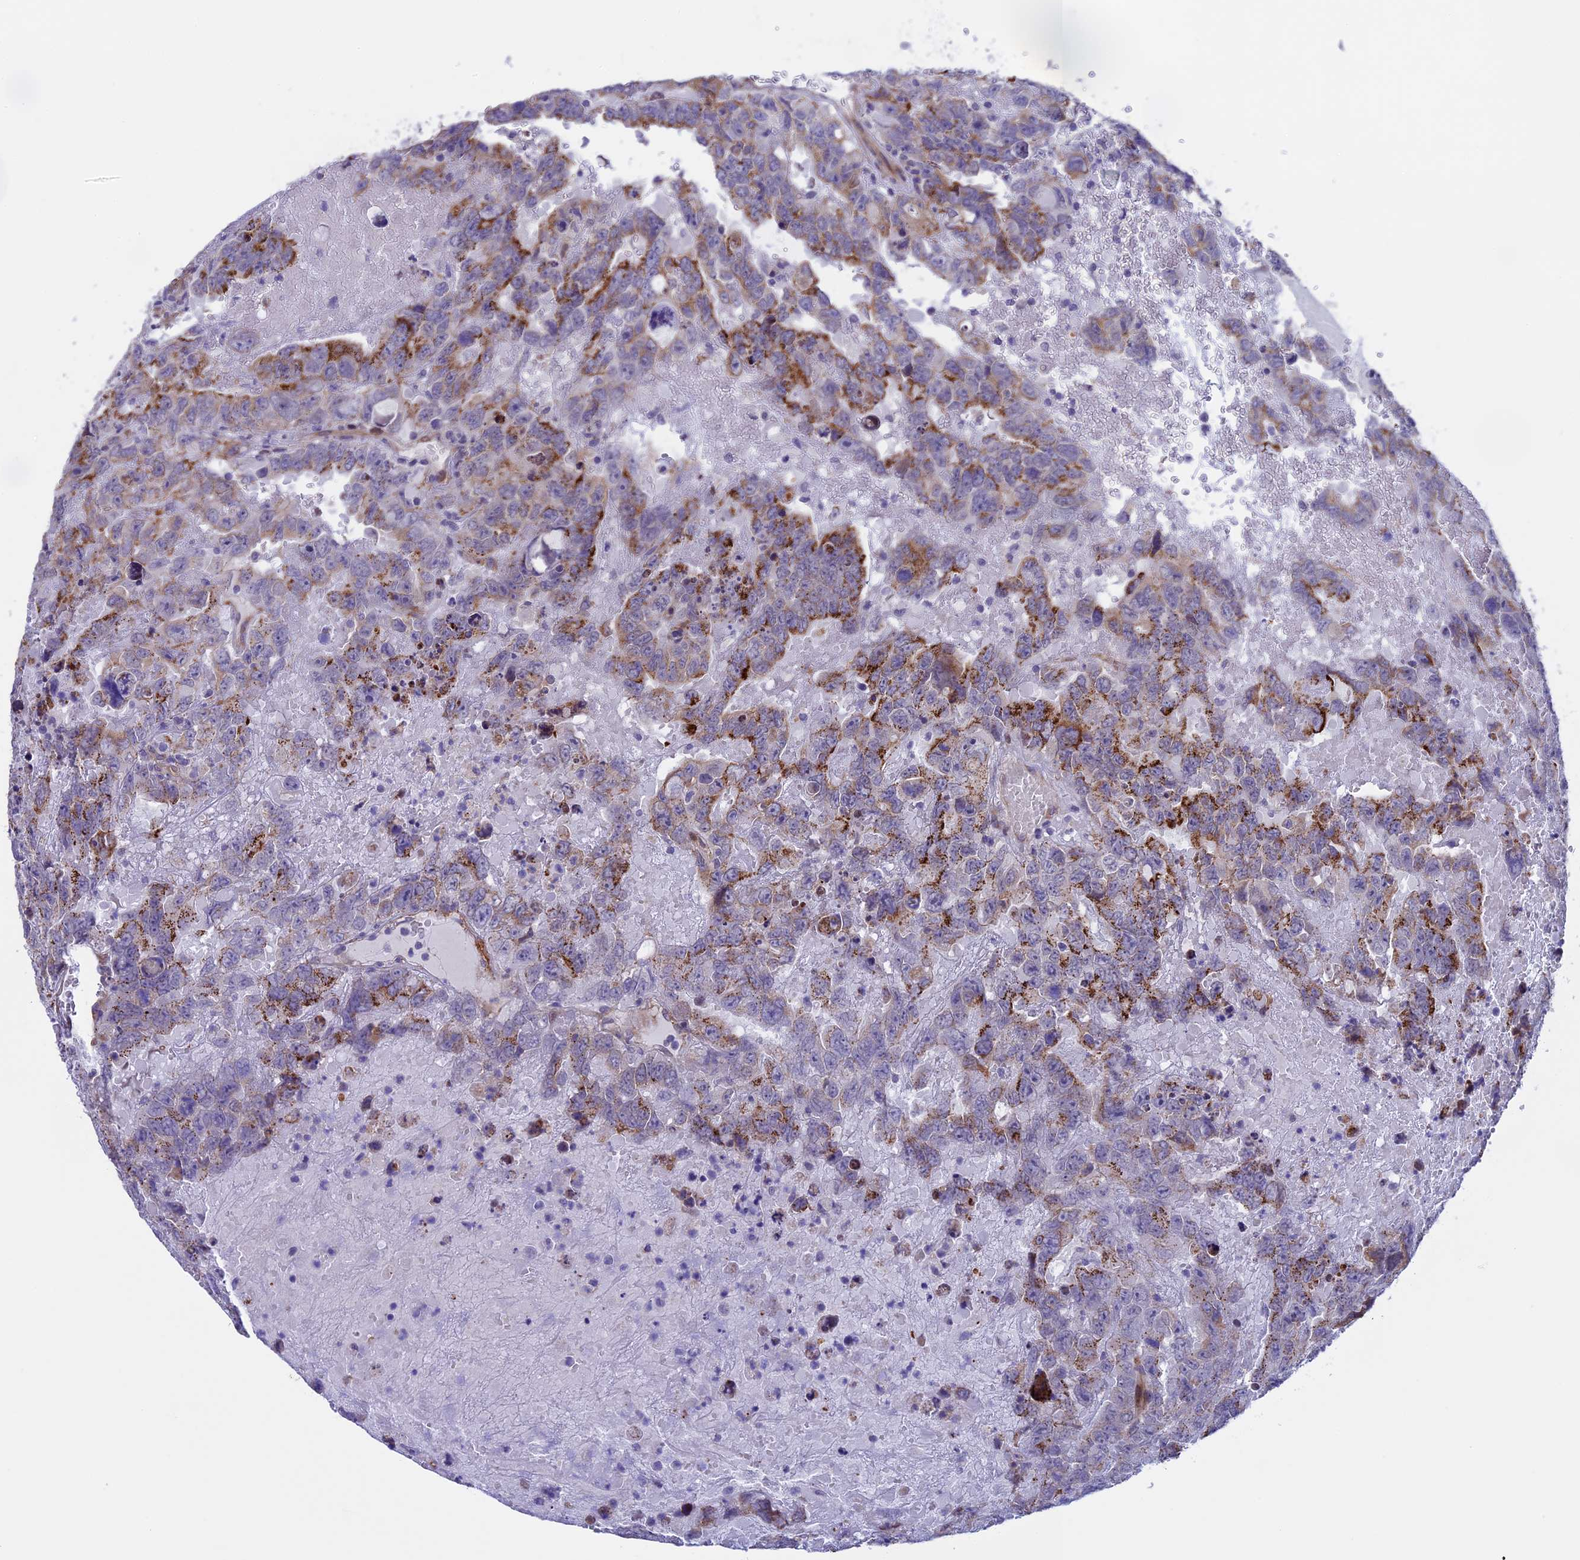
{"staining": {"intensity": "moderate", "quantity": "25%-75%", "location": "cytoplasmic/membranous"}, "tissue": "testis cancer", "cell_type": "Tumor cells", "image_type": "cancer", "snomed": [{"axis": "morphology", "description": "Carcinoma, Embryonal, NOS"}, {"axis": "topography", "description": "Testis"}], "caption": "Tumor cells display medium levels of moderate cytoplasmic/membranous positivity in approximately 25%-75% of cells in testis embryonal carcinoma.", "gene": "TMEM171", "patient": {"sex": "male", "age": 45}}